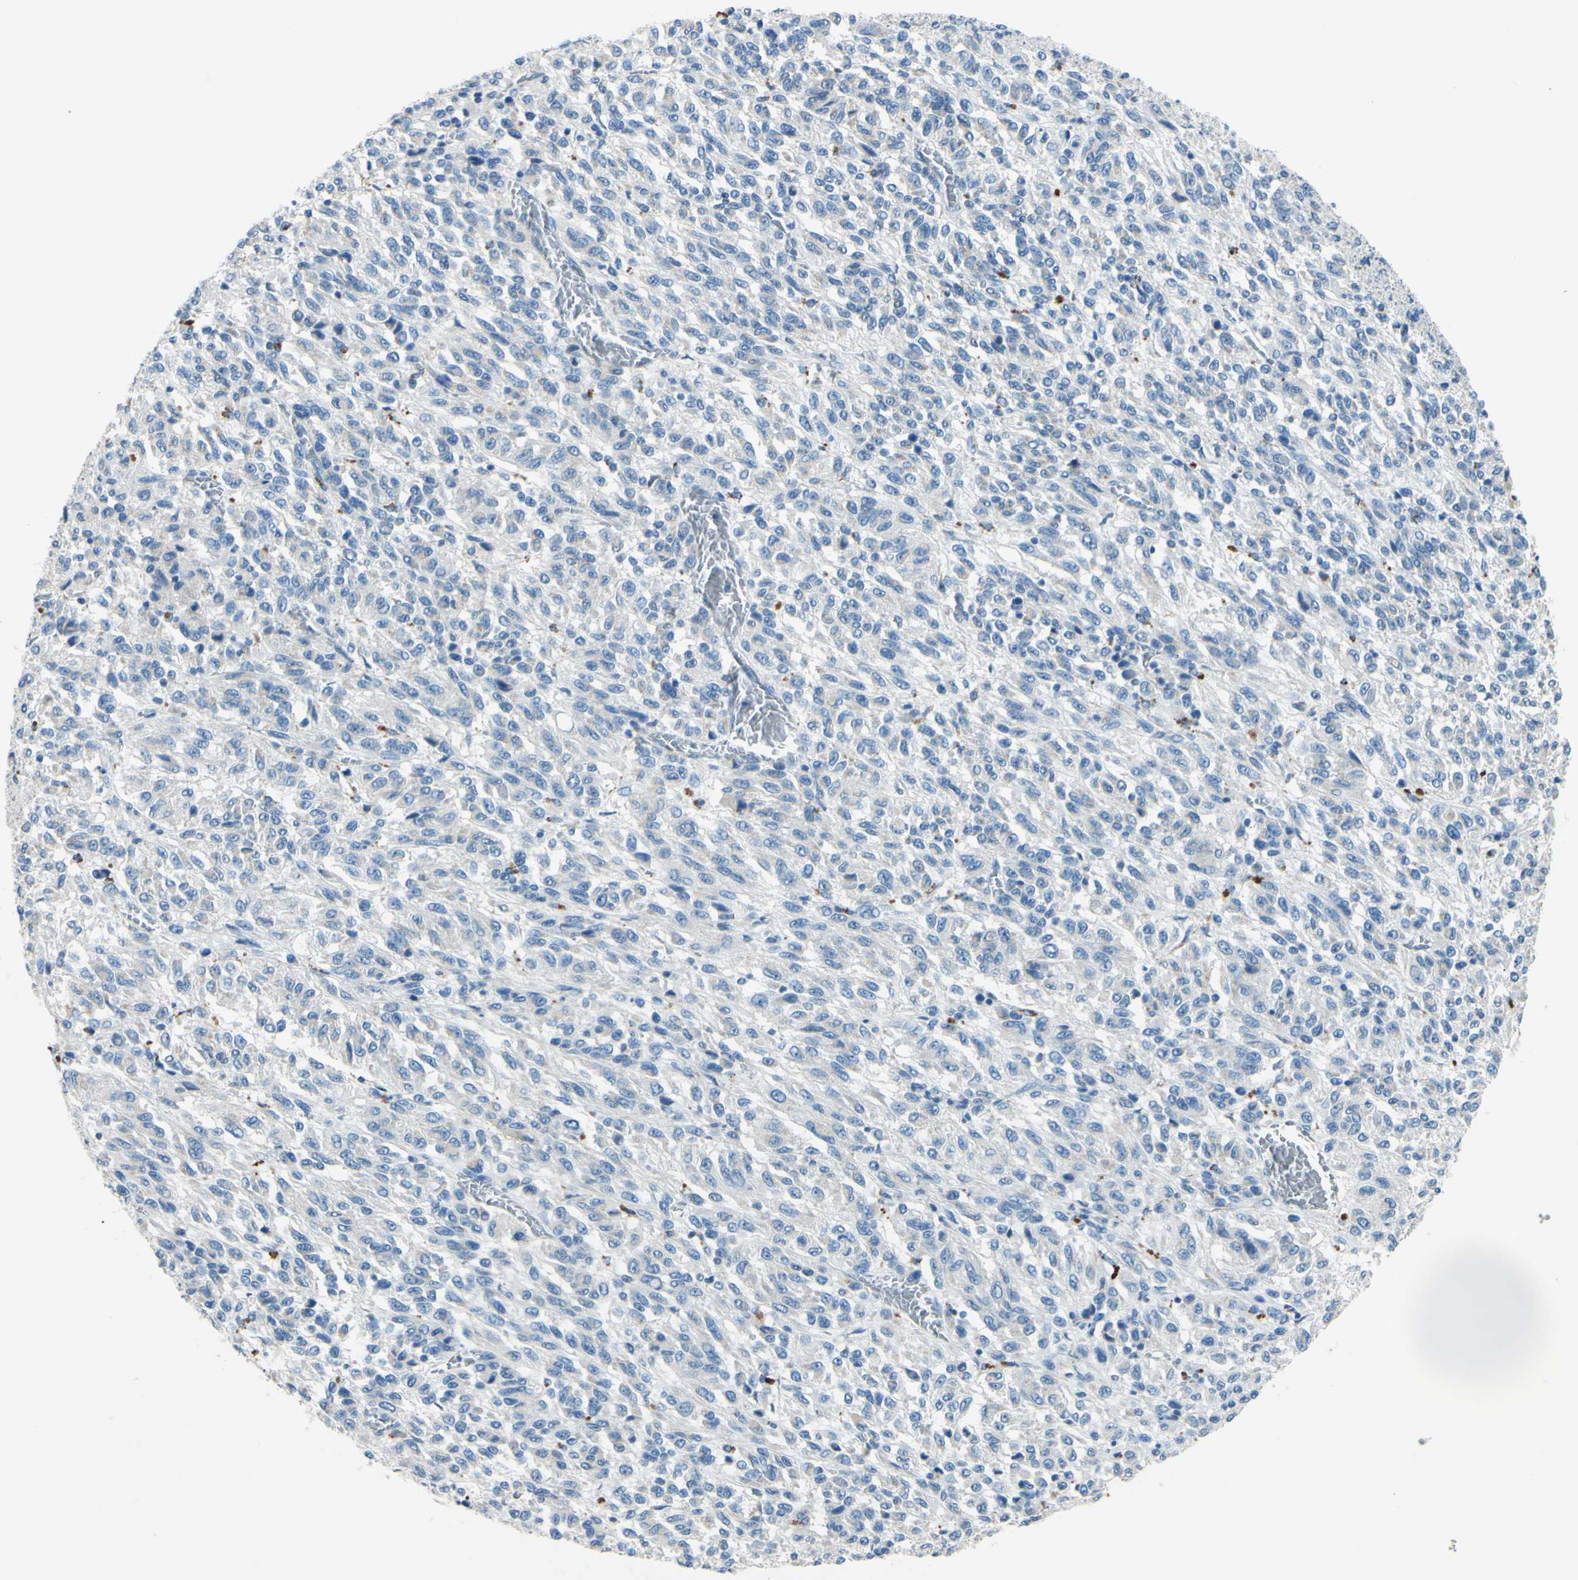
{"staining": {"intensity": "negative", "quantity": "none", "location": "none"}, "tissue": "melanoma", "cell_type": "Tumor cells", "image_type": "cancer", "snomed": [{"axis": "morphology", "description": "Malignant melanoma, Metastatic site"}, {"axis": "topography", "description": "Lung"}], "caption": "Histopathology image shows no significant protein positivity in tumor cells of melanoma. The staining was performed using DAB to visualize the protein expression in brown, while the nuclei were stained in blue with hematoxylin (Magnification: 20x).", "gene": "CDH10", "patient": {"sex": "male", "age": 64}}